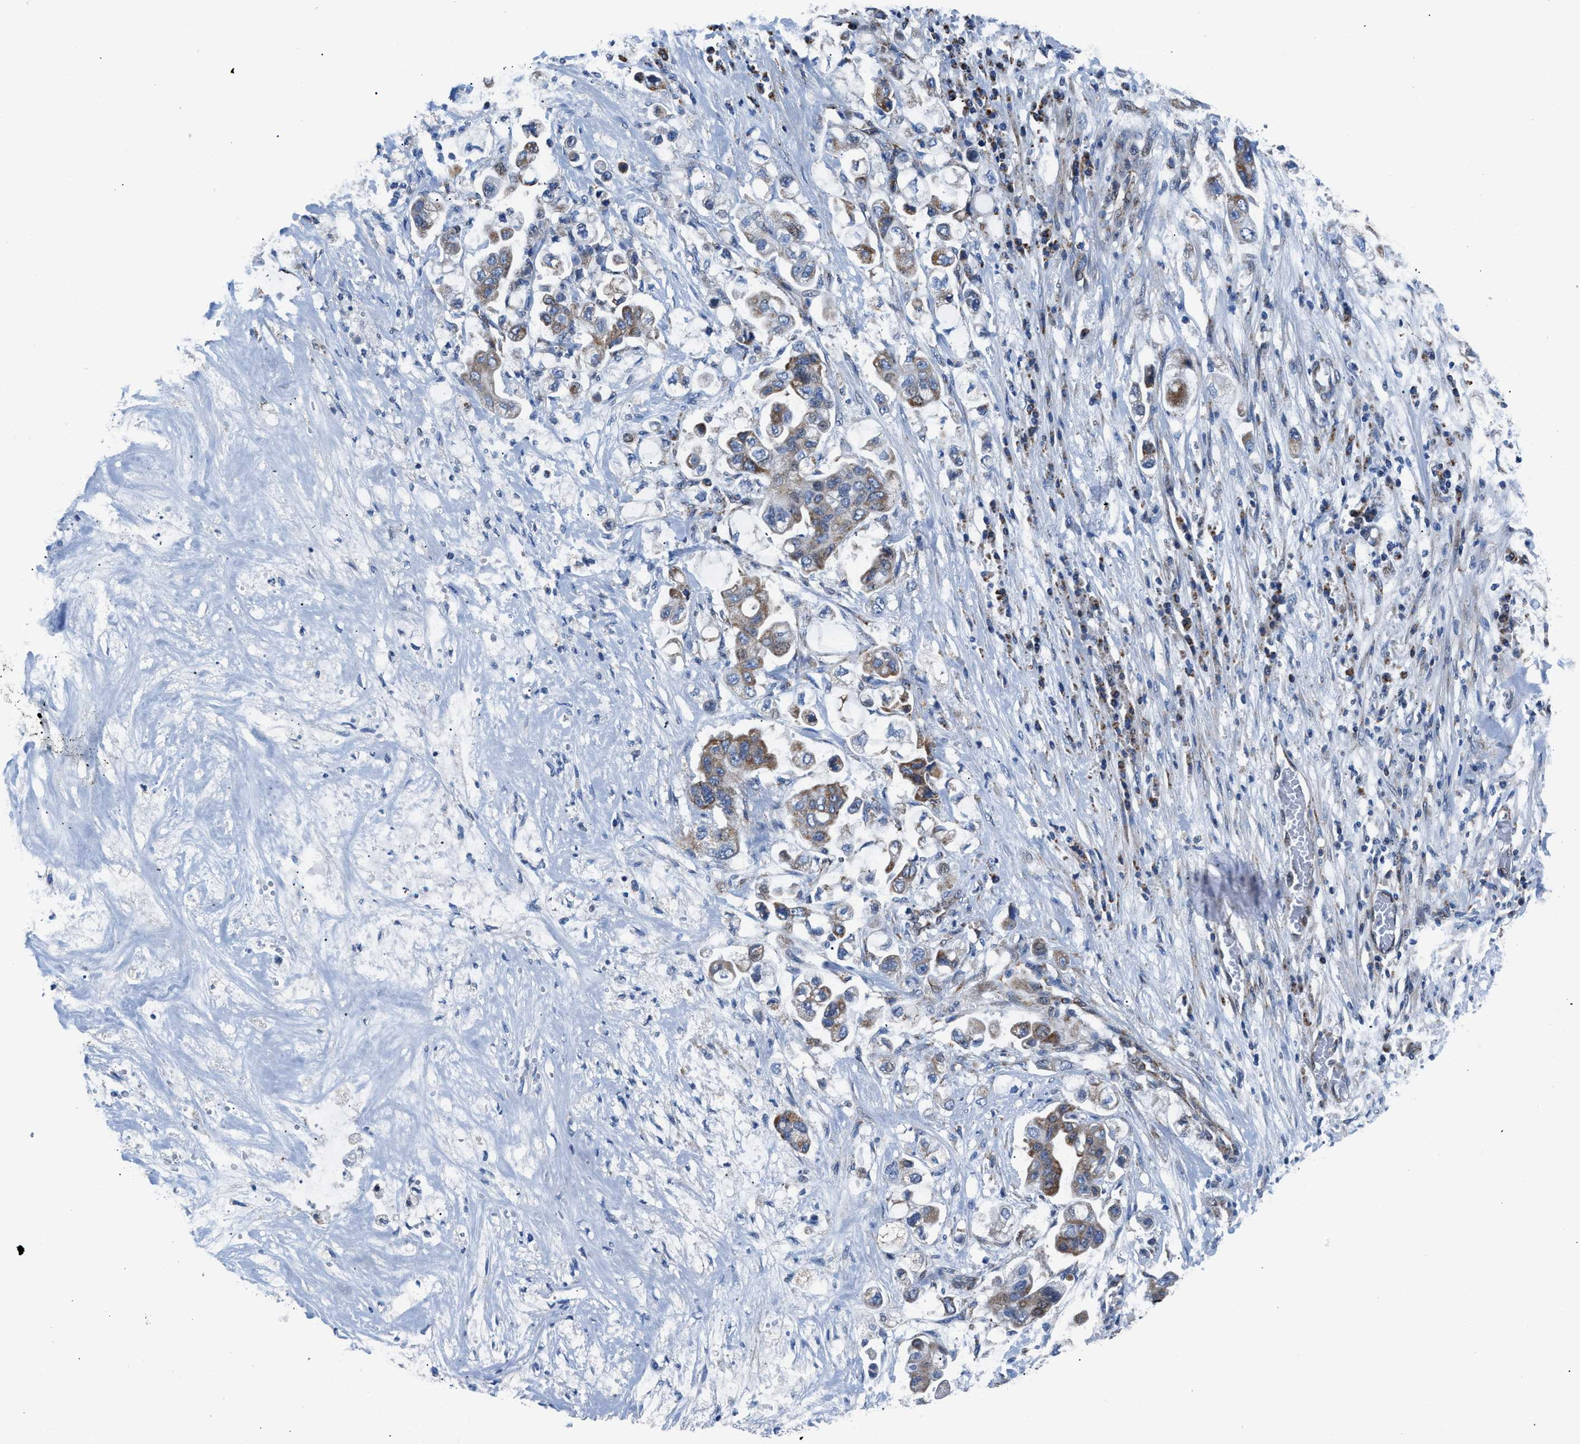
{"staining": {"intensity": "moderate", "quantity": "25%-75%", "location": "cytoplasmic/membranous"}, "tissue": "stomach cancer", "cell_type": "Tumor cells", "image_type": "cancer", "snomed": [{"axis": "morphology", "description": "Adenocarcinoma, NOS"}, {"axis": "topography", "description": "Stomach"}], "caption": "A brown stain highlights moderate cytoplasmic/membranous positivity of a protein in human stomach cancer (adenocarcinoma) tumor cells.", "gene": "LMO2", "patient": {"sex": "male", "age": 62}}